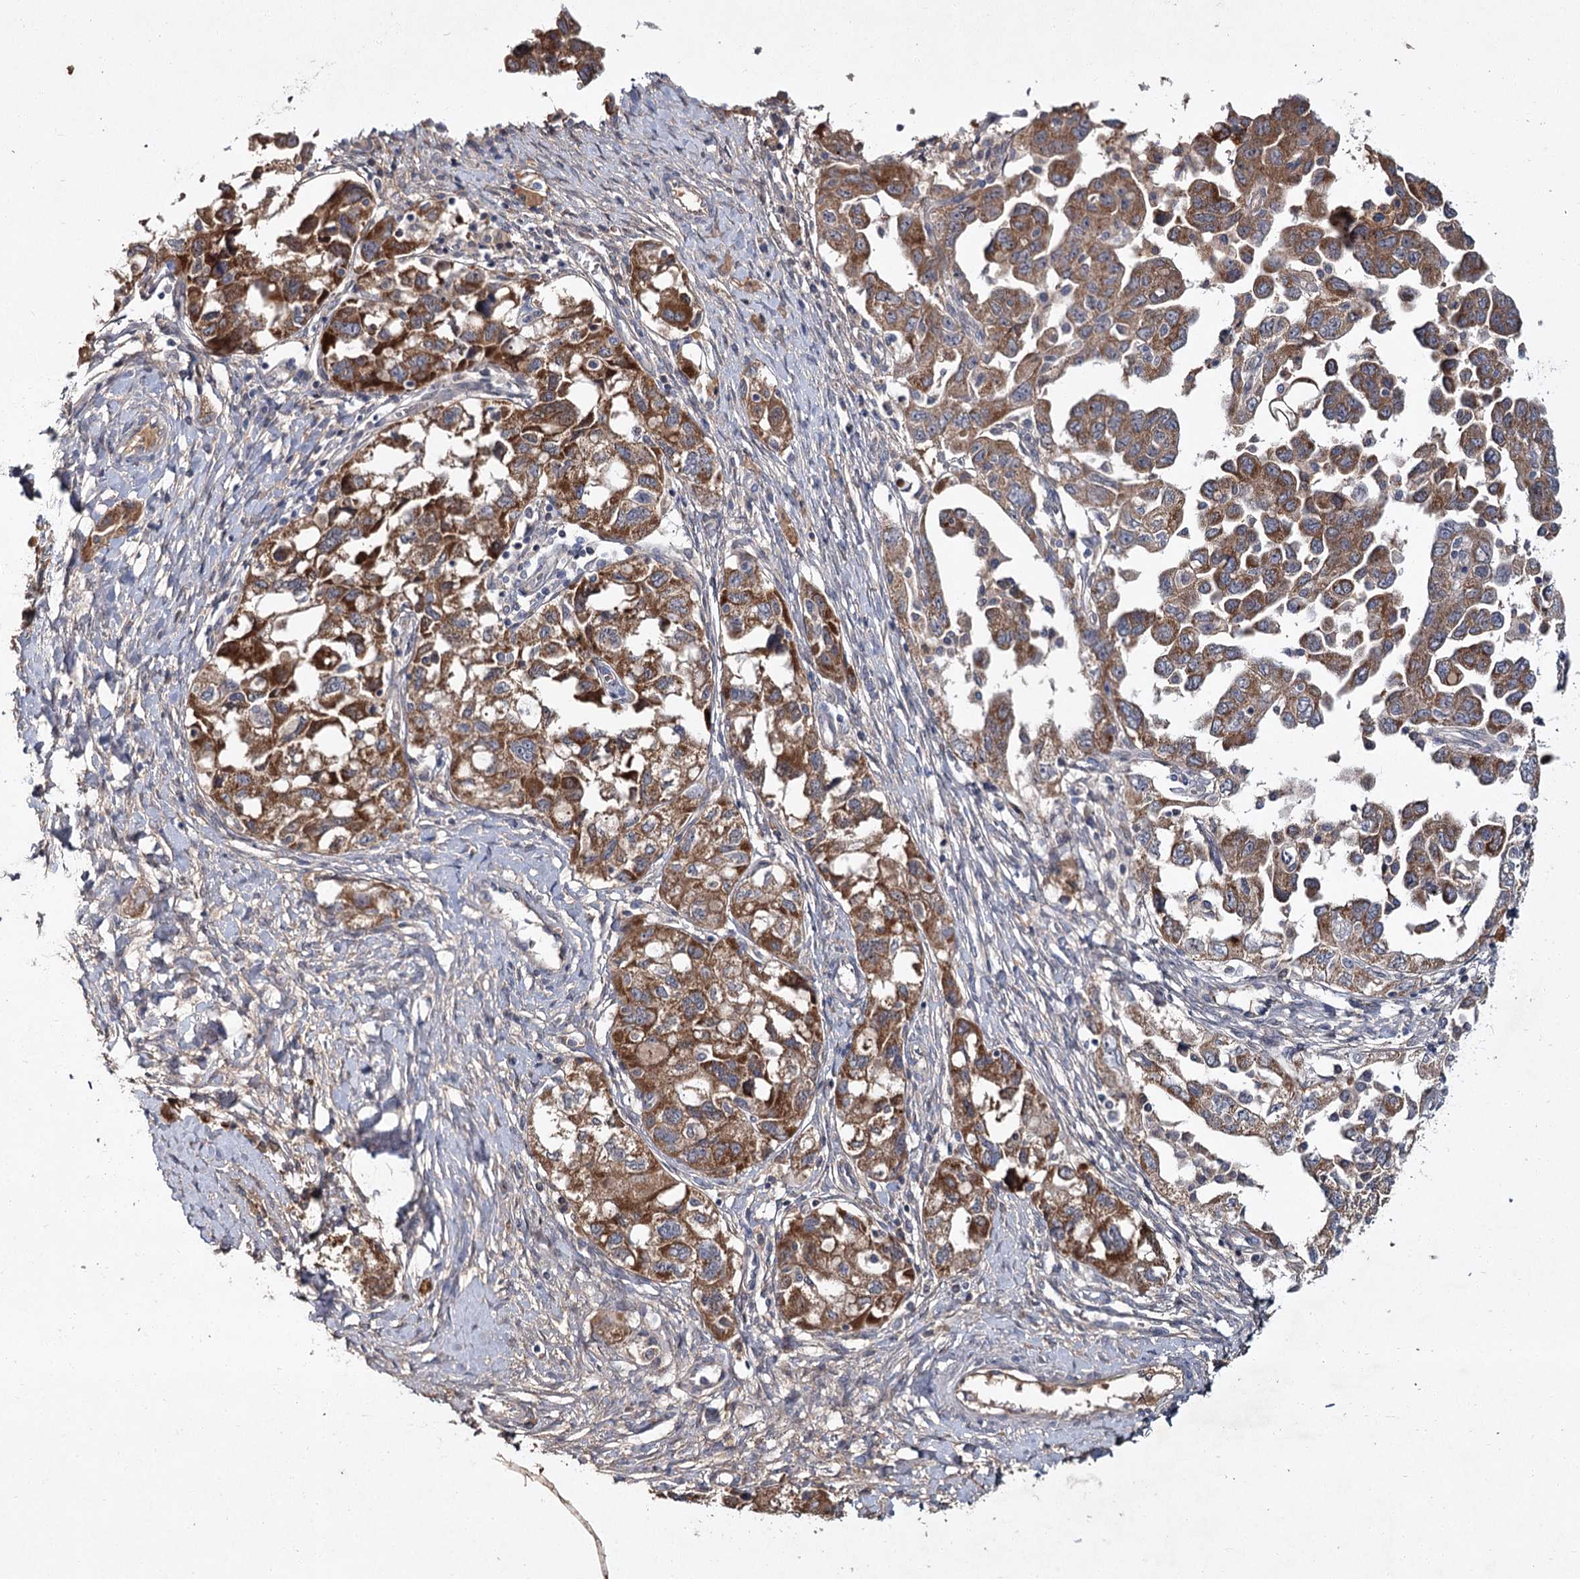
{"staining": {"intensity": "strong", "quantity": ">75%", "location": "cytoplasmic/membranous"}, "tissue": "ovarian cancer", "cell_type": "Tumor cells", "image_type": "cancer", "snomed": [{"axis": "morphology", "description": "Carcinoma, NOS"}, {"axis": "morphology", "description": "Cystadenocarcinoma, serous, NOS"}, {"axis": "topography", "description": "Ovary"}], "caption": "Immunohistochemical staining of human ovarian serous cystadenocarcinoma demonstrates high levels of strong cytoplasmic/membranous protein staining in about >75% of tumor cells.", "gene": "MFN1", "patient": {"sex": "female", "age": 69}}